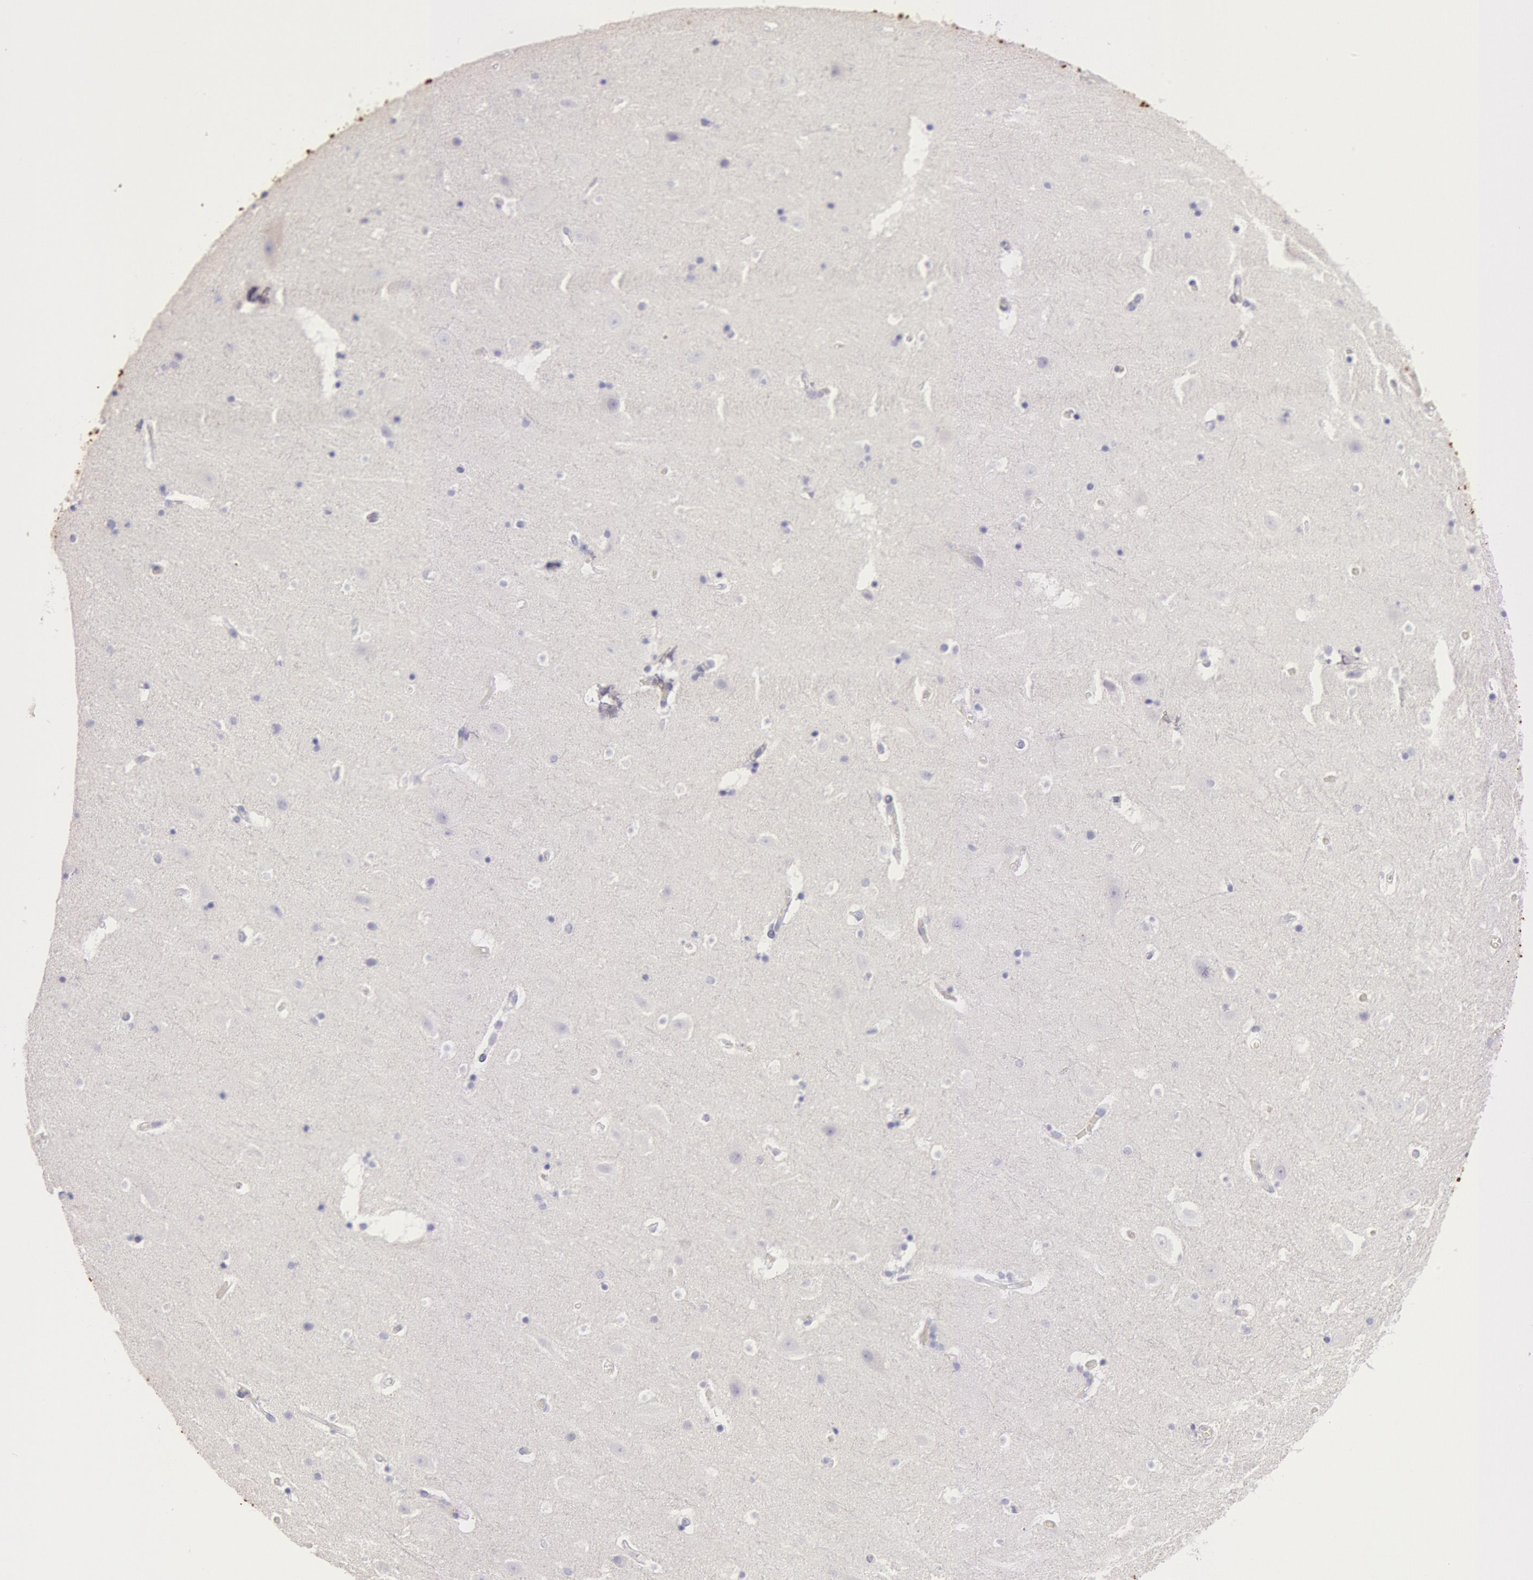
{"staining": {"intensity": "negative", "quantity": "none", "location": "none"}, "tissue": "hippocampus", "cell_type": "Glial cells", "image_type": "normal", "snomed": [{"axis": "morphology", "description": "Normal tissue, NOS"}, {"axis": "topography", "description": "Hippocampus"}], "caption": "Glial cells show no significant staining in benign hippocampus. (DAB (3,3'-diaminobenzidine) immunohistochemistry visualized using brightfield microscopy, high magnification).", "gene": "MYH1", "patient": {"sex": "male", "age": 45}}